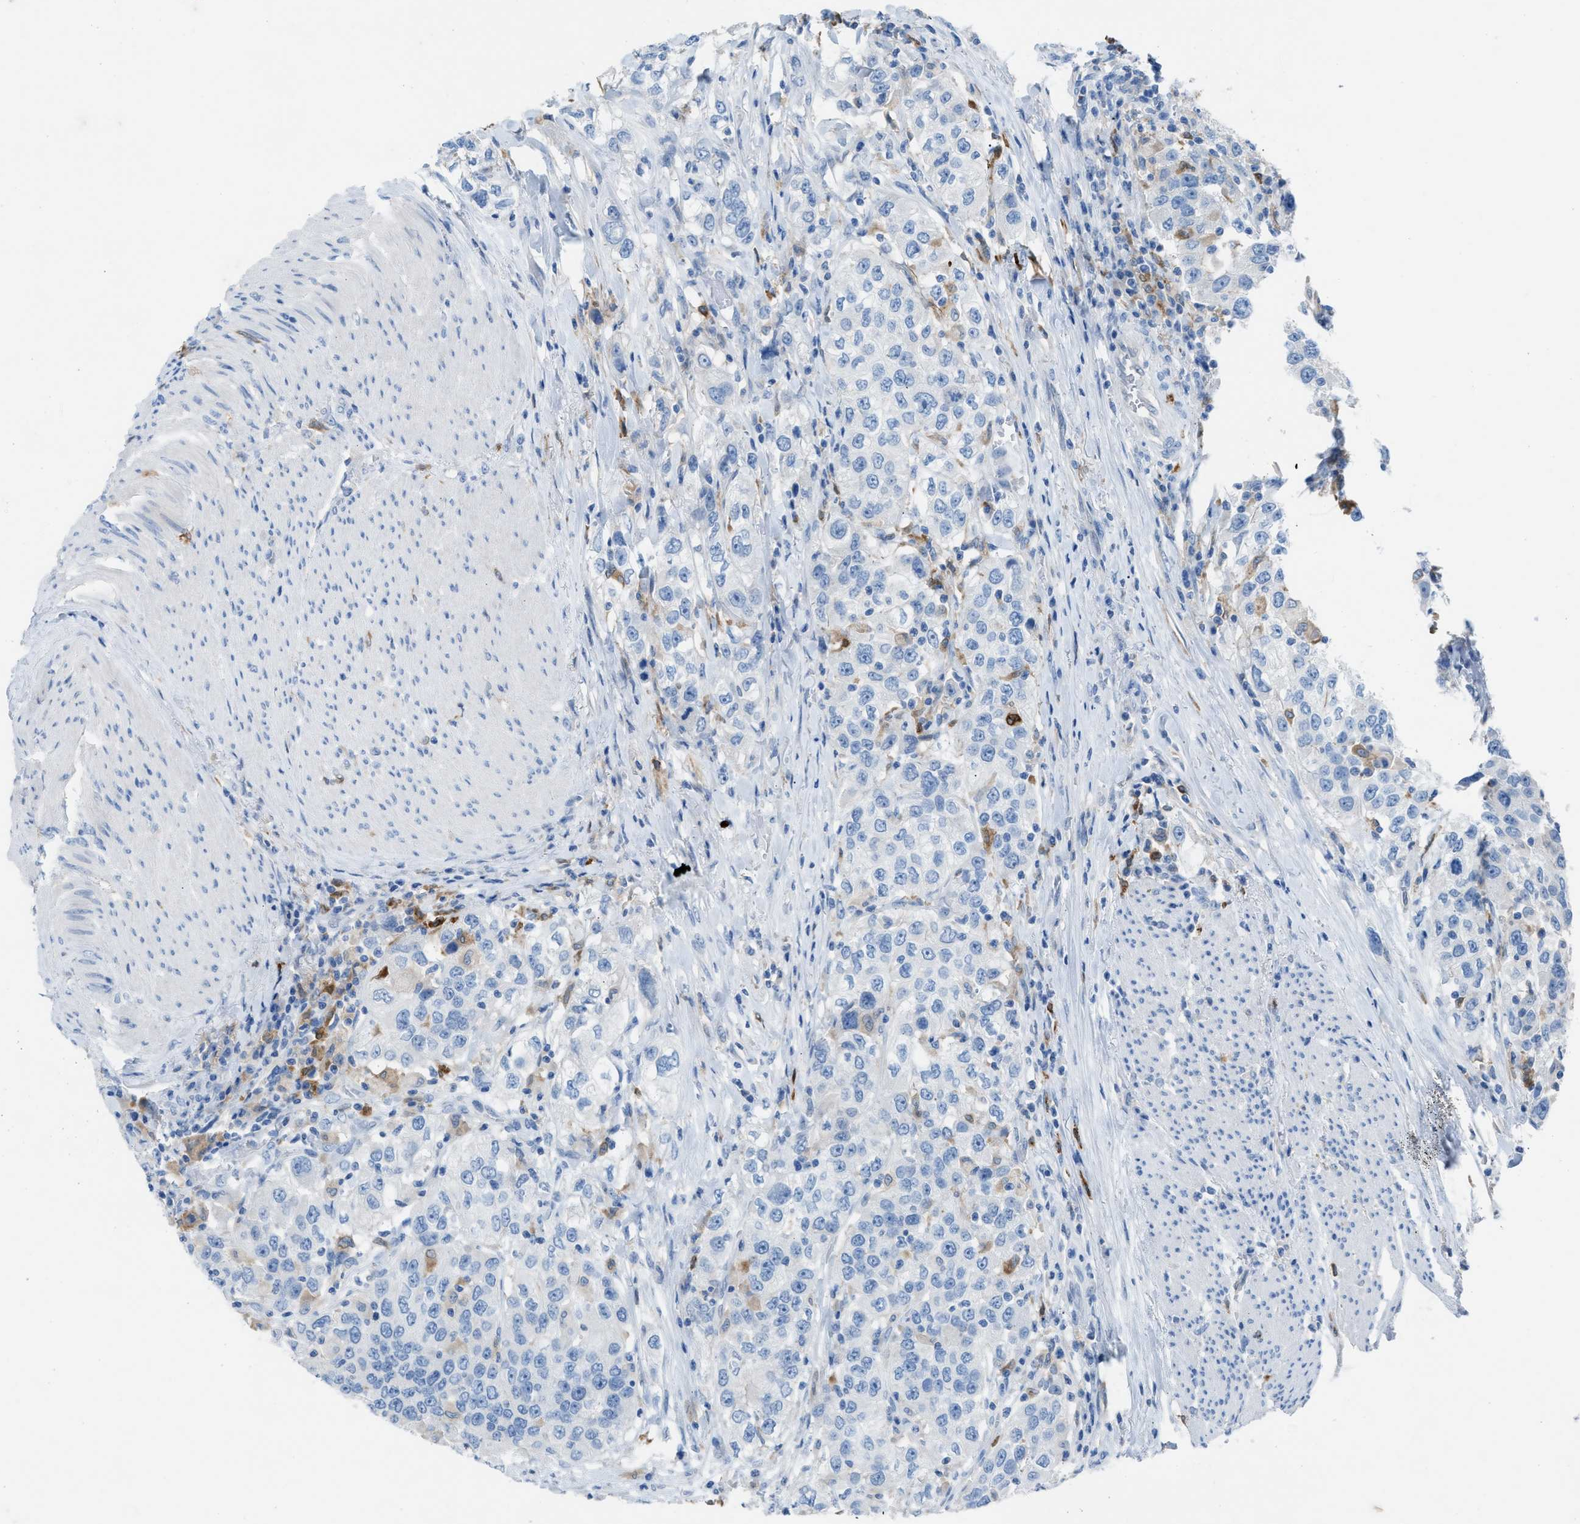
{"staining": {"intensity": "negative", "quantity": "none", "location": "none"}, "tissue": "urothelial cancer", "cell_type": "Tumor cells", "image_type": "cancer", "snomed": [{"axis": "morphology", "description": "Urothelial carcinoma, High grade"}, {"axis": "topography", "description": "Urinary bladder"}], "caption": "The image reveals no staining of tumor cells in urothelial carcinoma (high-grade). (IHC, brightfield microscopy, high magnification).", "gene": "CLEC10A", "patient": {"sex": "female", "age": 80}}